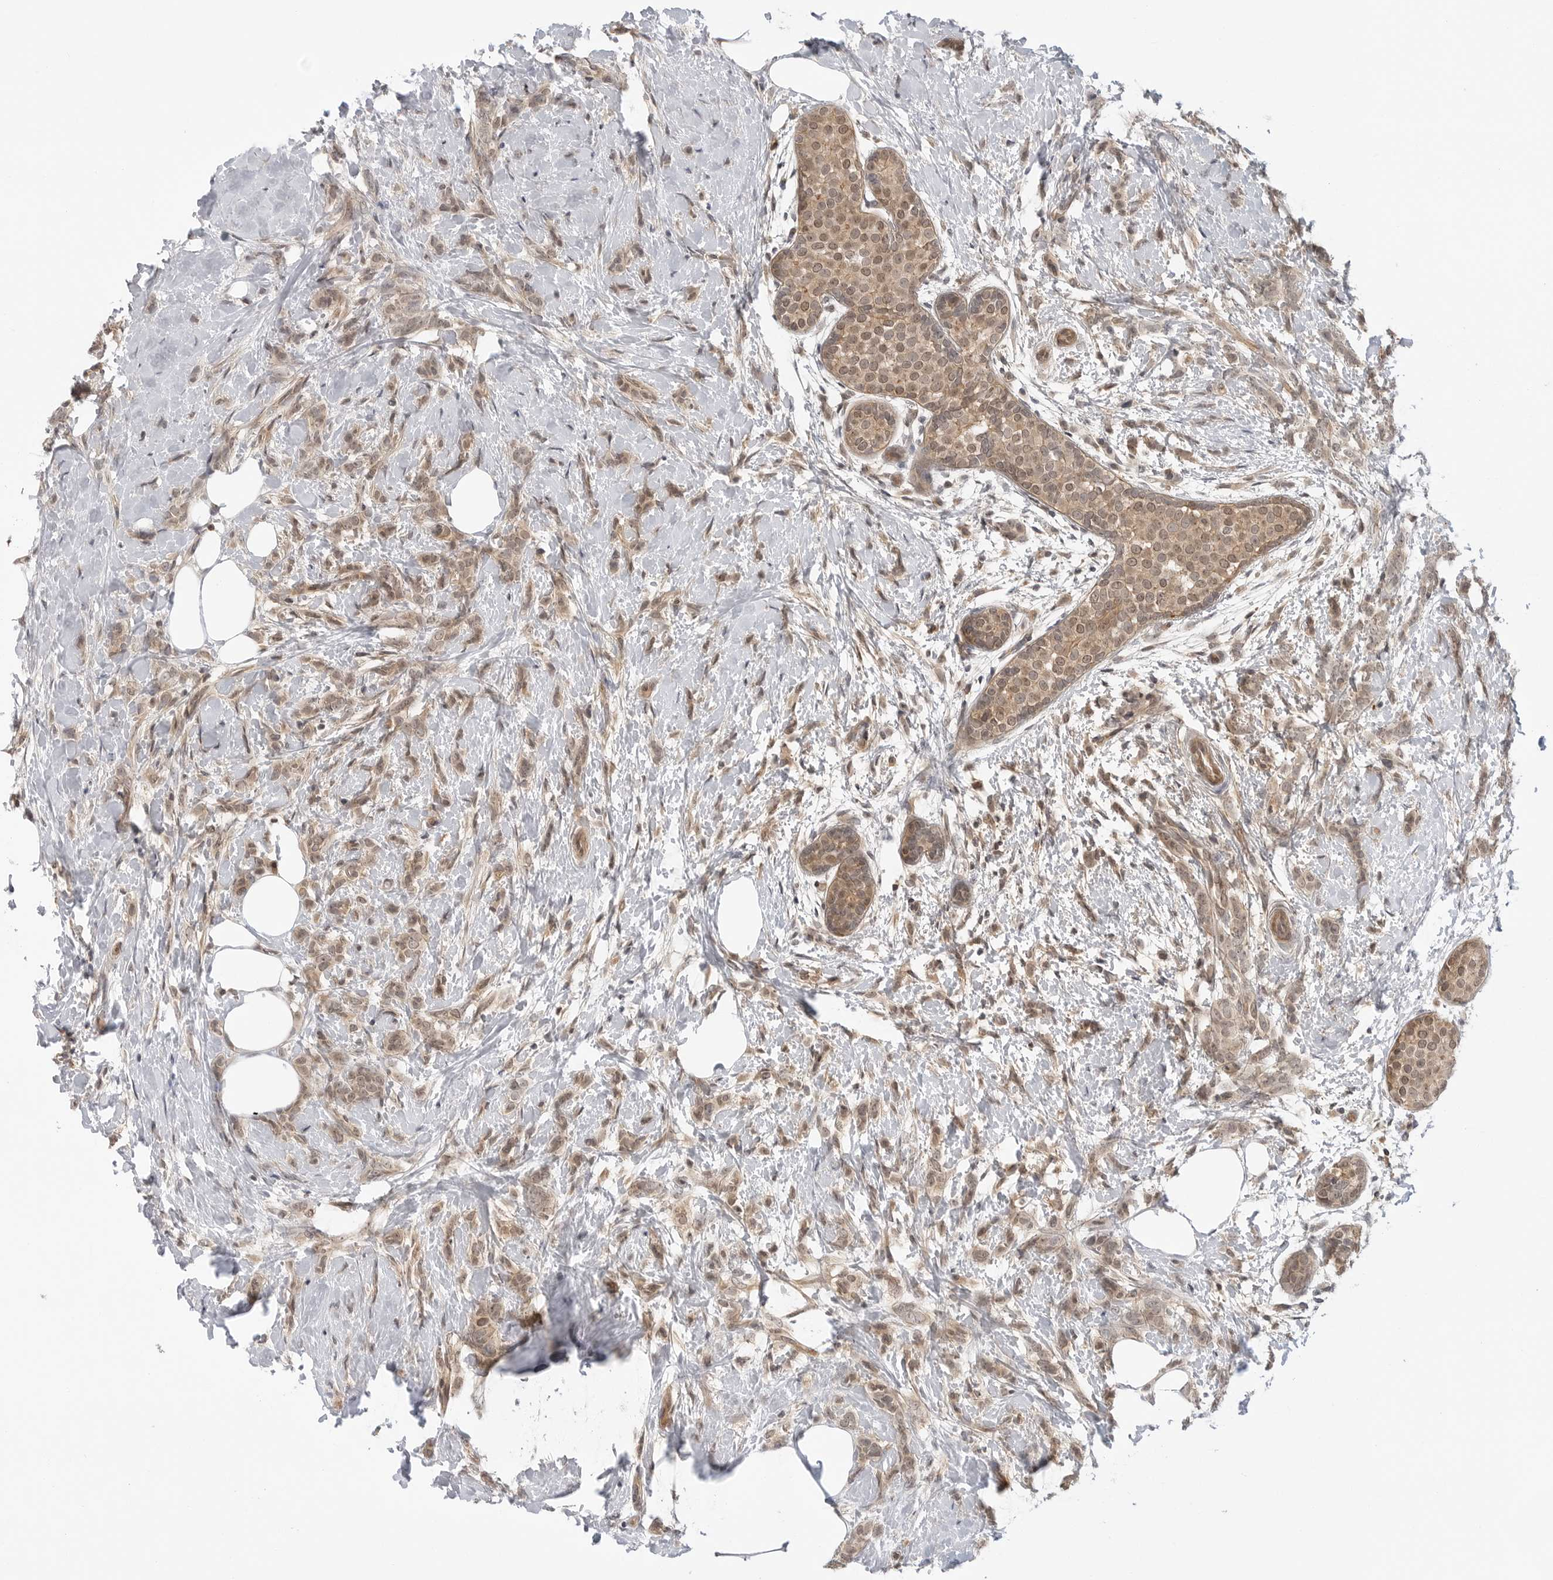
{"staining": {"intensity": "weak", "quantity": ">75%", "location": "cytoplasmic/membranous,nuclear"}, "tissue": "breast cancer", "cell_type": "Tumor cells", "image_type": "cancer", "snomed": [{"axis": "morphology", "description": "Lobular carcinoma, in situ"}, {"axis": "morphology", "description": "Lobular carcinoma"}, {"axis": "topography", "description": "Breast"}], "caption": "Protein positivity by IHC reveals weak cytoplasmic/membranous and nuclear positivity in about >75% of tumor cells in breast lobular carcinoma.", "gene": "MAP2K5", "patient": {"sex": "female", "age": 41}}